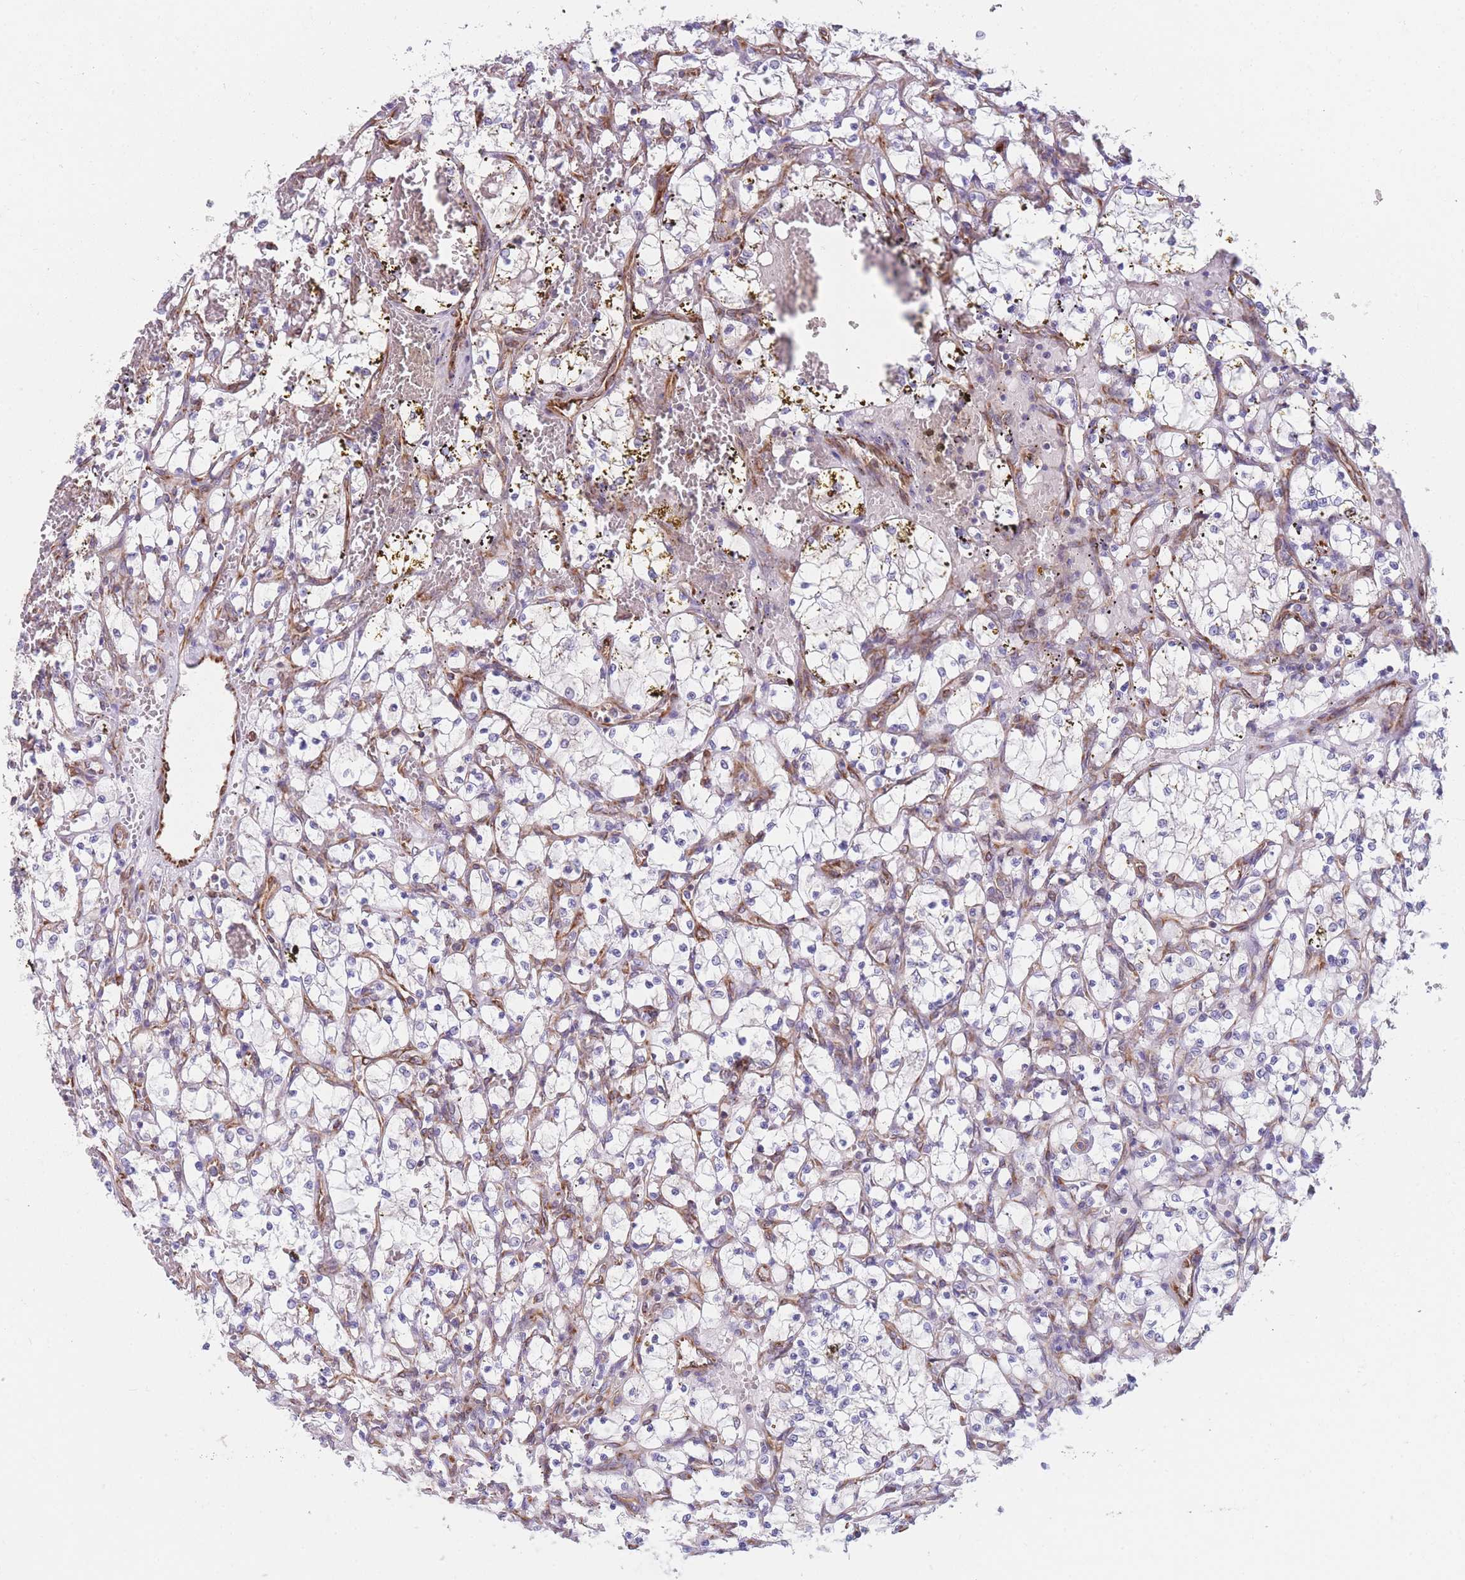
{"staining": {"intensity": "negative", "quantity": "none", "location": "none"}, "tissue": "renal cancer", "cell_type": "Tumor cells", "image_type": "cancer", "snomed": [{"axis": "morphology", "description": "Adenocarcinoma, NOS"}, {"axis": "topography", "description": "Kidney"}], "caption": "IHC of human adenocarcinoma (renal) exhibits no staining in tumor cells.", "gene": "AK9", "patient": {"sex": "female", "age": 69}}